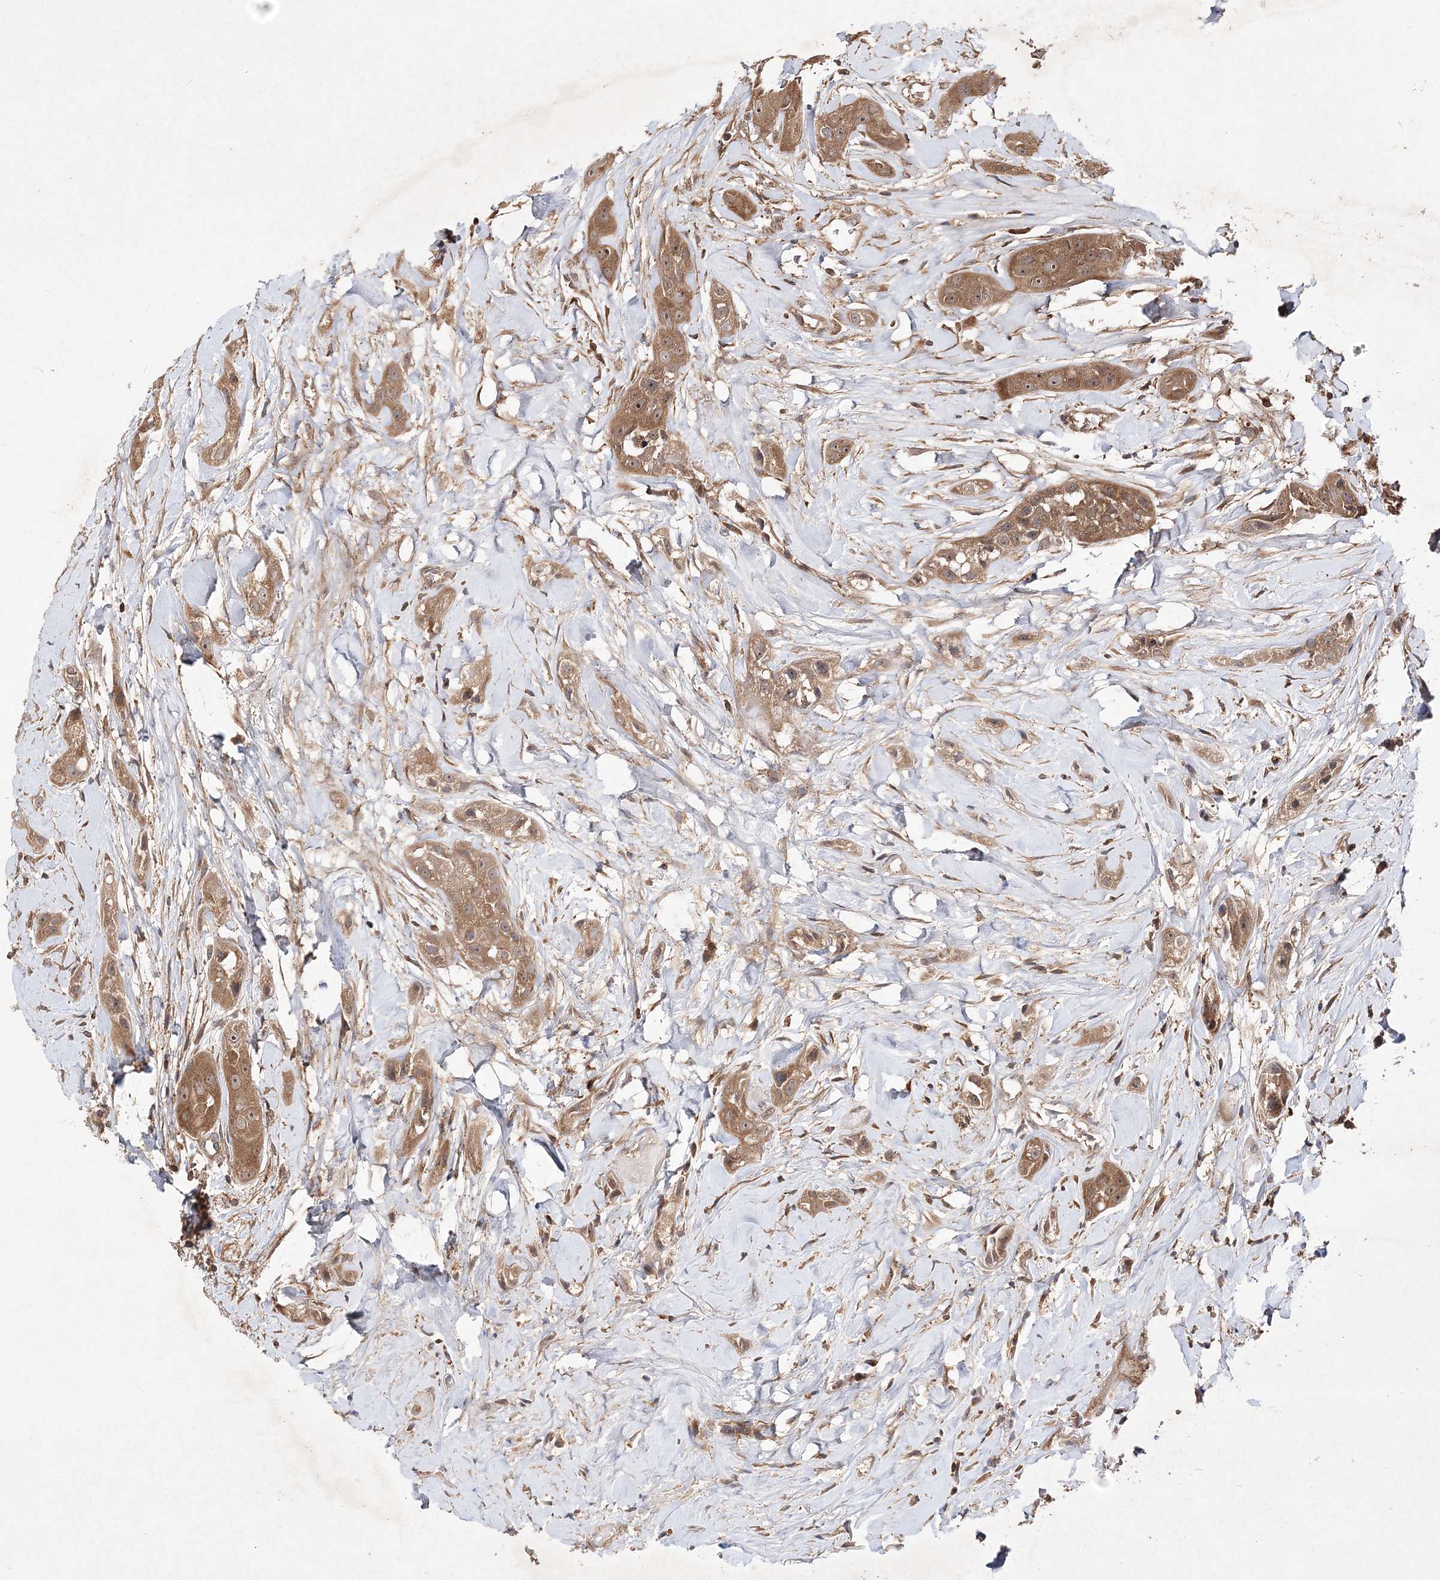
{"staining": {"intensity": "moderate", "quantity": ">75%", "location": "cytoplasmic/membranous,nuclear"}, "tissue": "head and neck cancer", "cell_type": "Tumor cells", "image_type": "cancer", "snomed": [{"axis": "morphology", "description": "Normal tissue, NOS"}, {"axis": "morphology", "description": "Squamous cell carcinoma, NOS"}, {"axis": "topography", "description": "Skeletal muscle"}, {"axis": "topography", "description": "Head-Neck"}], "caption": "Immunohistochemistry of head and neck cancer displays medium levels of moderate cytoplasmic/membranous and nuclear positivity in approximately >75% of tumor cells.", "gene": "TMEM9B", "patient": {"sex": "male", "age": 51}}